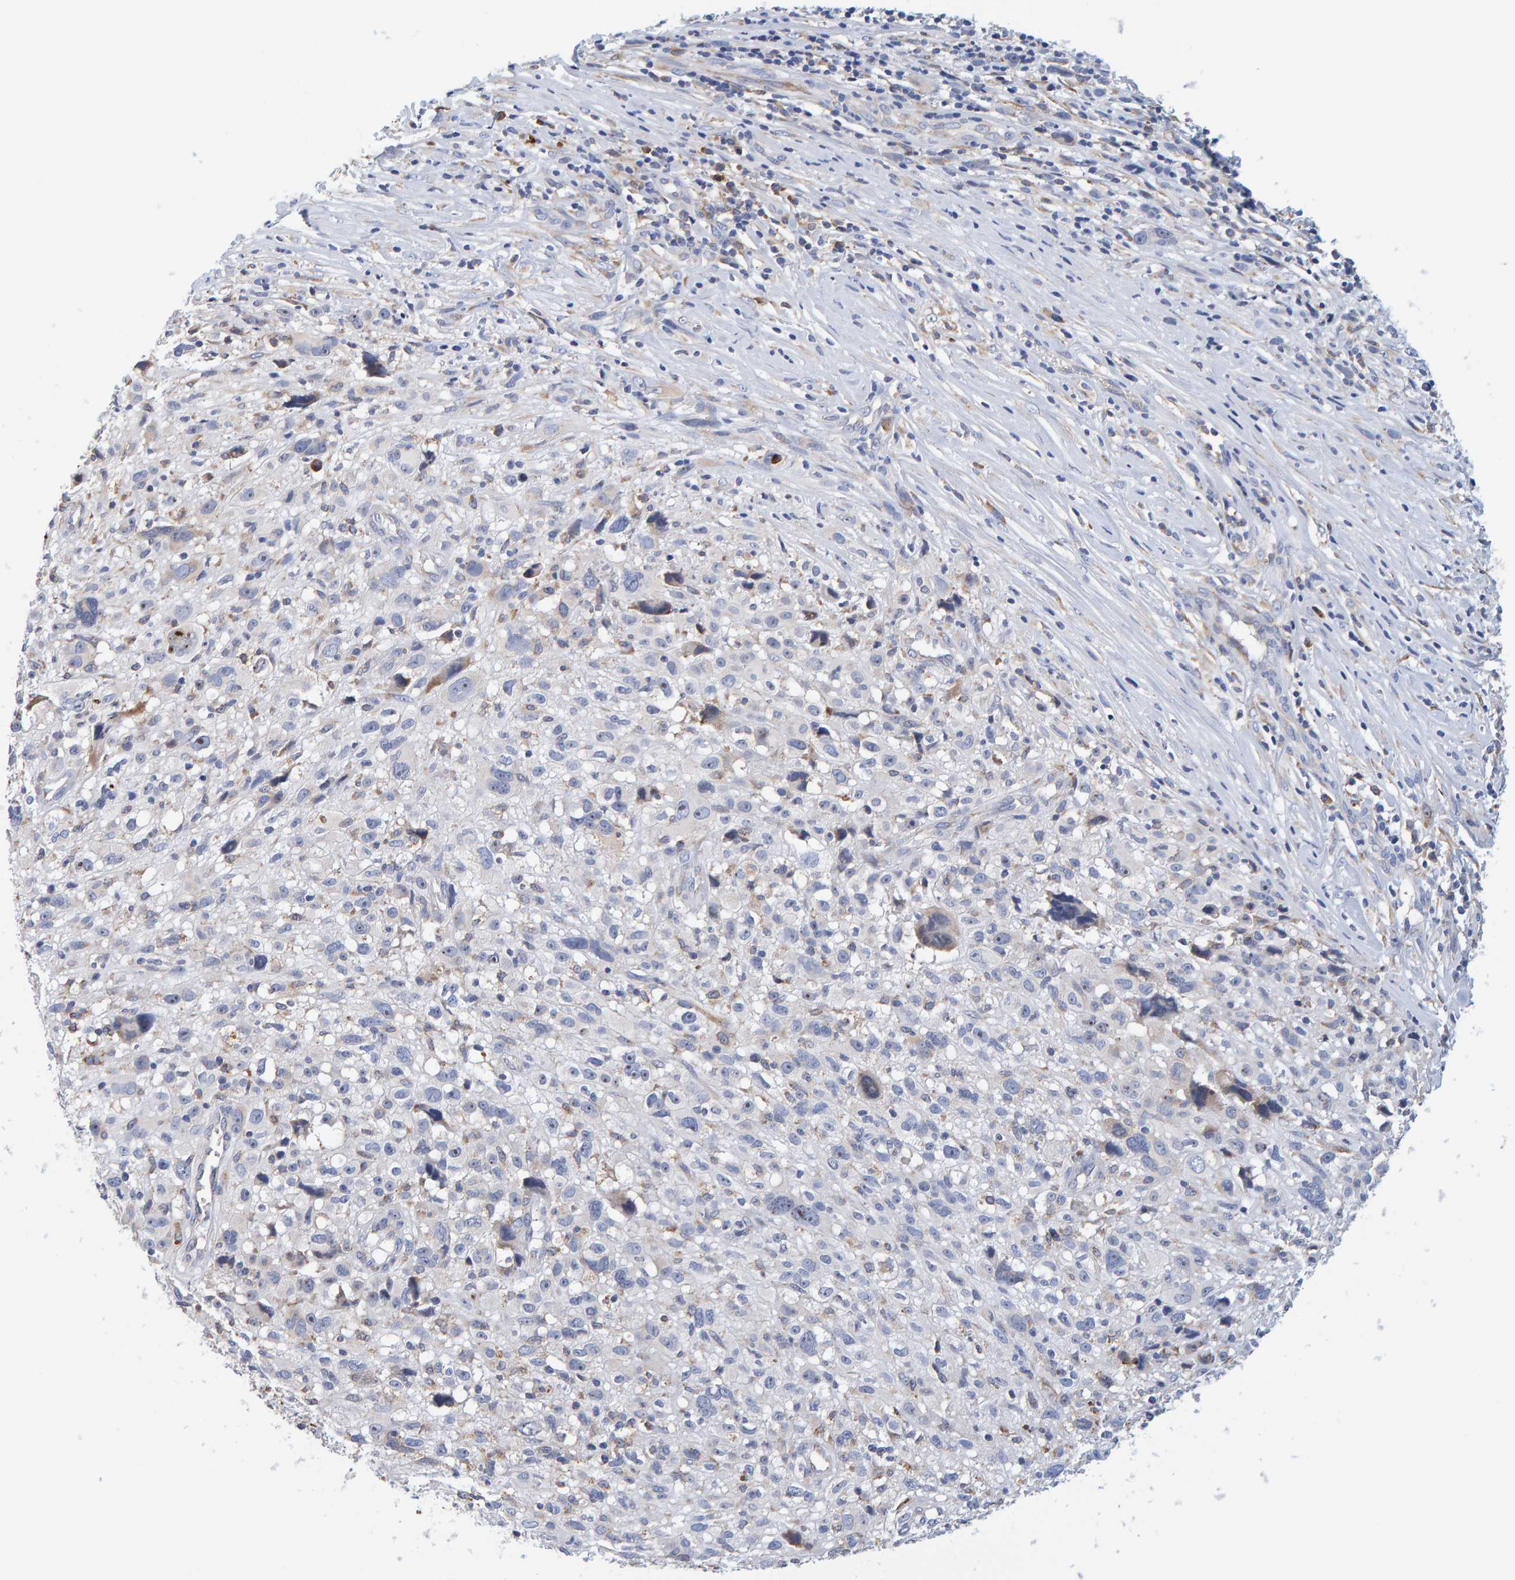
{"staining": {"intensity": "negative", "quantity": "none", "location": "none"}, "tissue": "melanoma", "cell_type": "Tumor cells", "image_type": "cancer", "snomed": [{"axis": "morphology", "description": "Malignant melanoma, NOS"}, {"axis": "topography", "description": "Skin"}], "caption": "Immunohistochemical staining of human malignant melanoma exhibits no significant expression in tumor cells.", "gene": "SGPL1", "patient": {"sex": "female", "age": 55}}